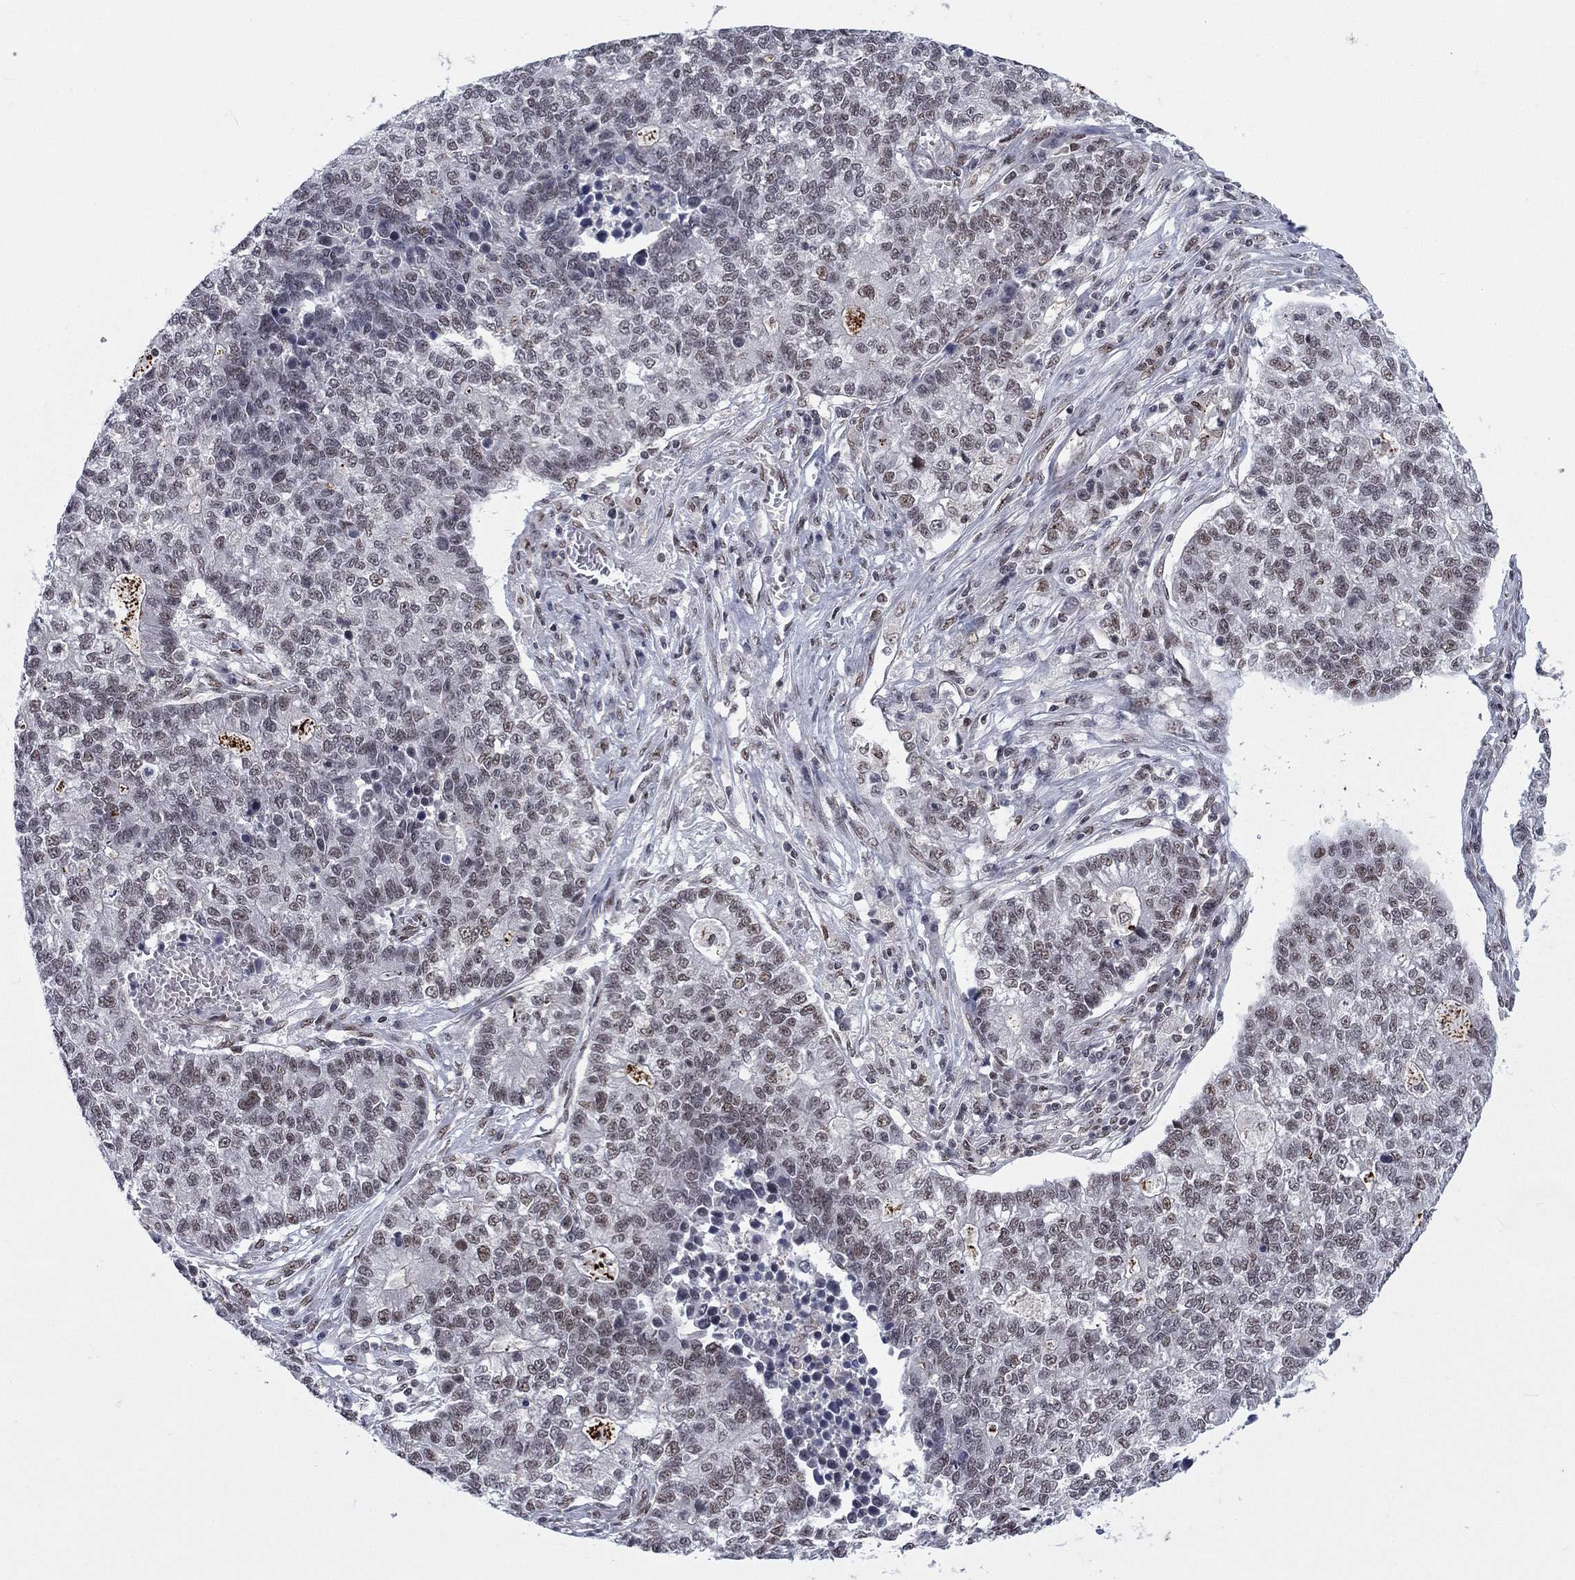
{"staining": {"intensity": "weak", "quantity": "25%-75%", "location": "nuclear"}, "tissue": "lung cancer", "cell_type": "Tumor cells", "image_type": "cancer", "snomed": [{"axis": "morphology", "description": "Adenocarcinoma, NOS"}, {"axis": "topography", "description": "Lung"}], "caption": "Protein staining of lung adenocarcinoma tissue displays weak nuclear positivity in about 25%-75% of tumor cells.", "gene": "FYTTD1", "patient": {"sex": "male", "age": 57}}